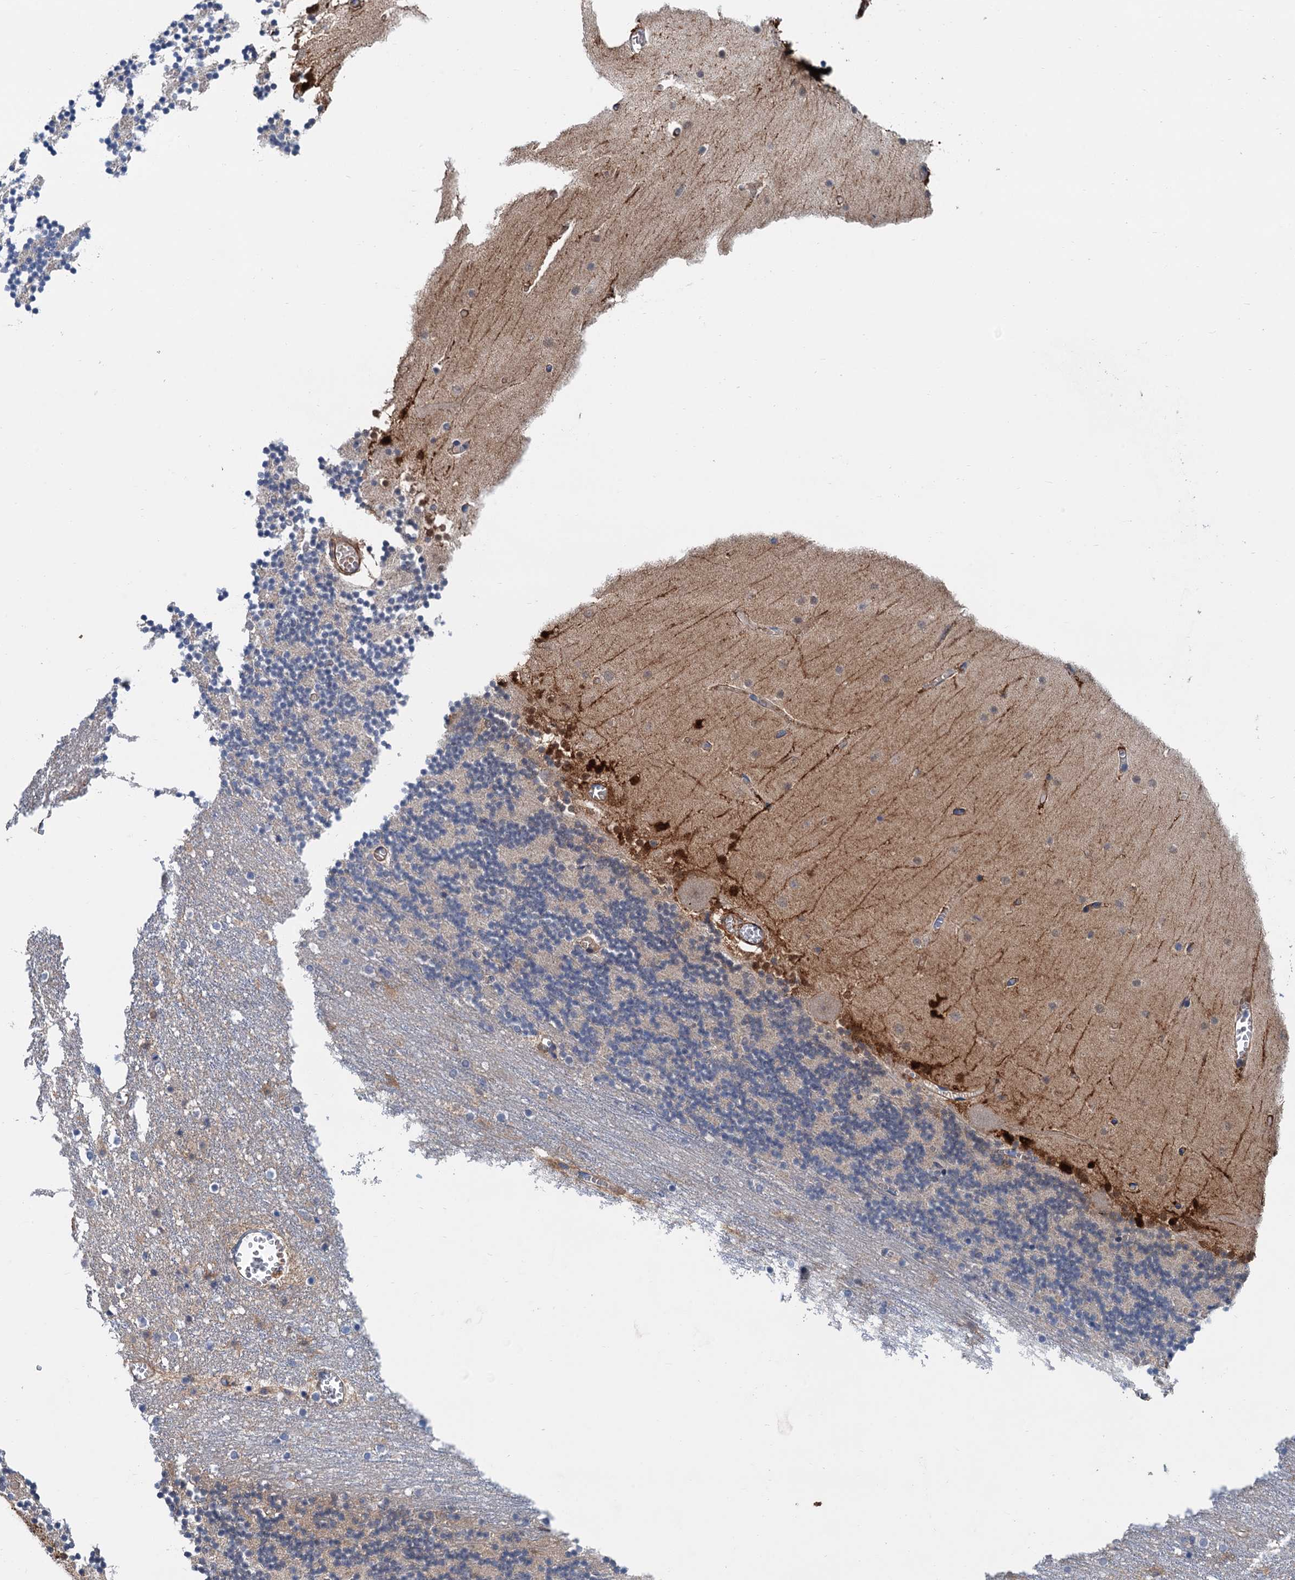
{"staining": {"intensity": "negative", "quantity": "none", "location": "none"}, "tissue": "cerebellum", "cell_type": "Cells in granular layer", "image_type": "normal", "snomed": [{"axis": "morphology", "description": "Normal tissue, NOS"}, {"axis": "topography", "description": "Cerebellum"}], "caption": "Image shows no significant protein staining in cells in granular layer of normal cerebellum.", "gene": "CSTPP1", "patient": {"sex": "female", "age": 28}}